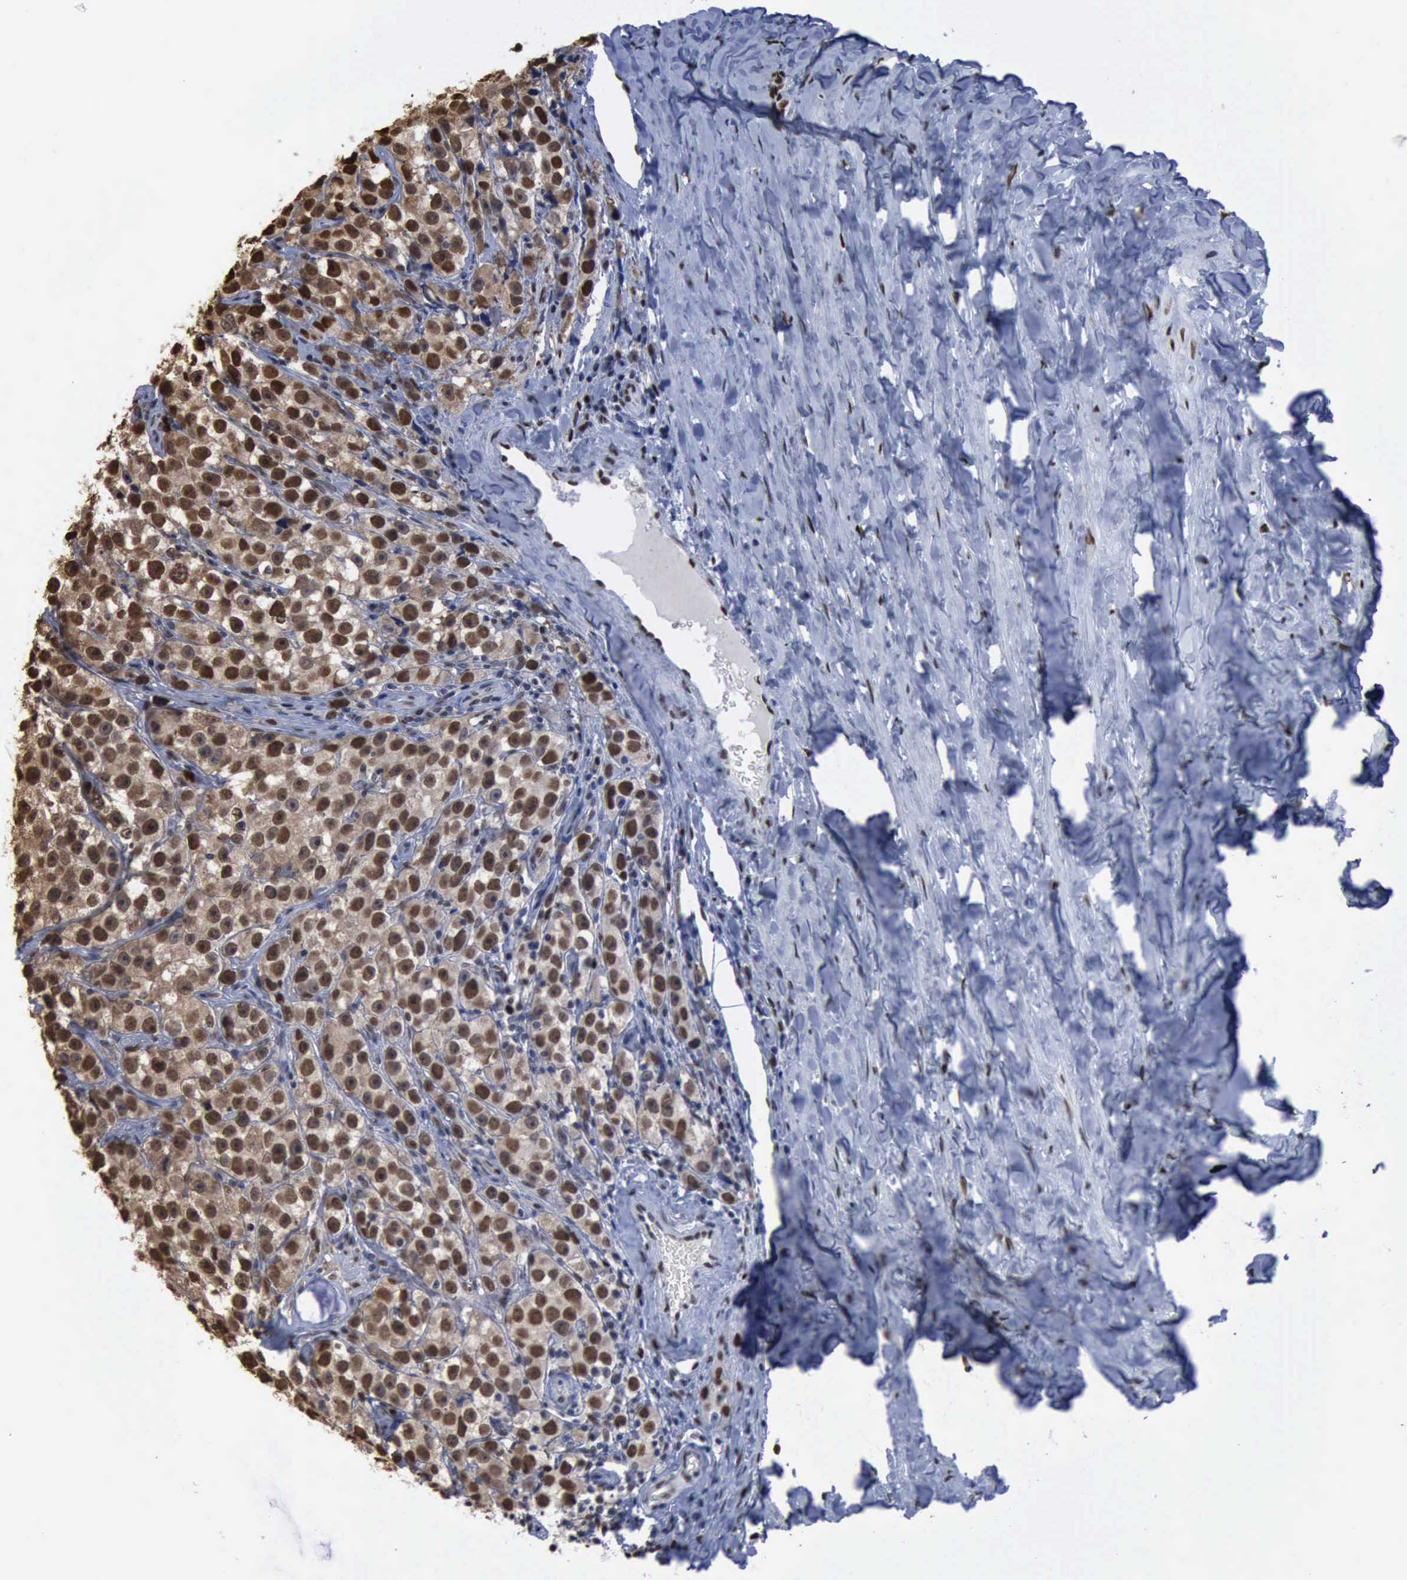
{"staining": {"intensity": "moderate", "quantity": ">75%", "location": "nuclear"}, "tissue": "testis cancer", "cell_type": "Tumor cells", "image_type": "cancer", "snomed": [{"axis": "morphology", "description": "Seminoma, NOS"}, {"axis": "topography", "description": "Testis"}], "caption": "Immunohistochemistry (IHC) photomicrograph of neoplastic tissue: seminoma (testis) stained using IHC demonstrates medium levels of moderate protein expression localized specifically in the nuclear of tumor cells, appearing as a nuclear brown color.", "gene": "PCNA", "patient": {"sex": "male", "age": 32}}